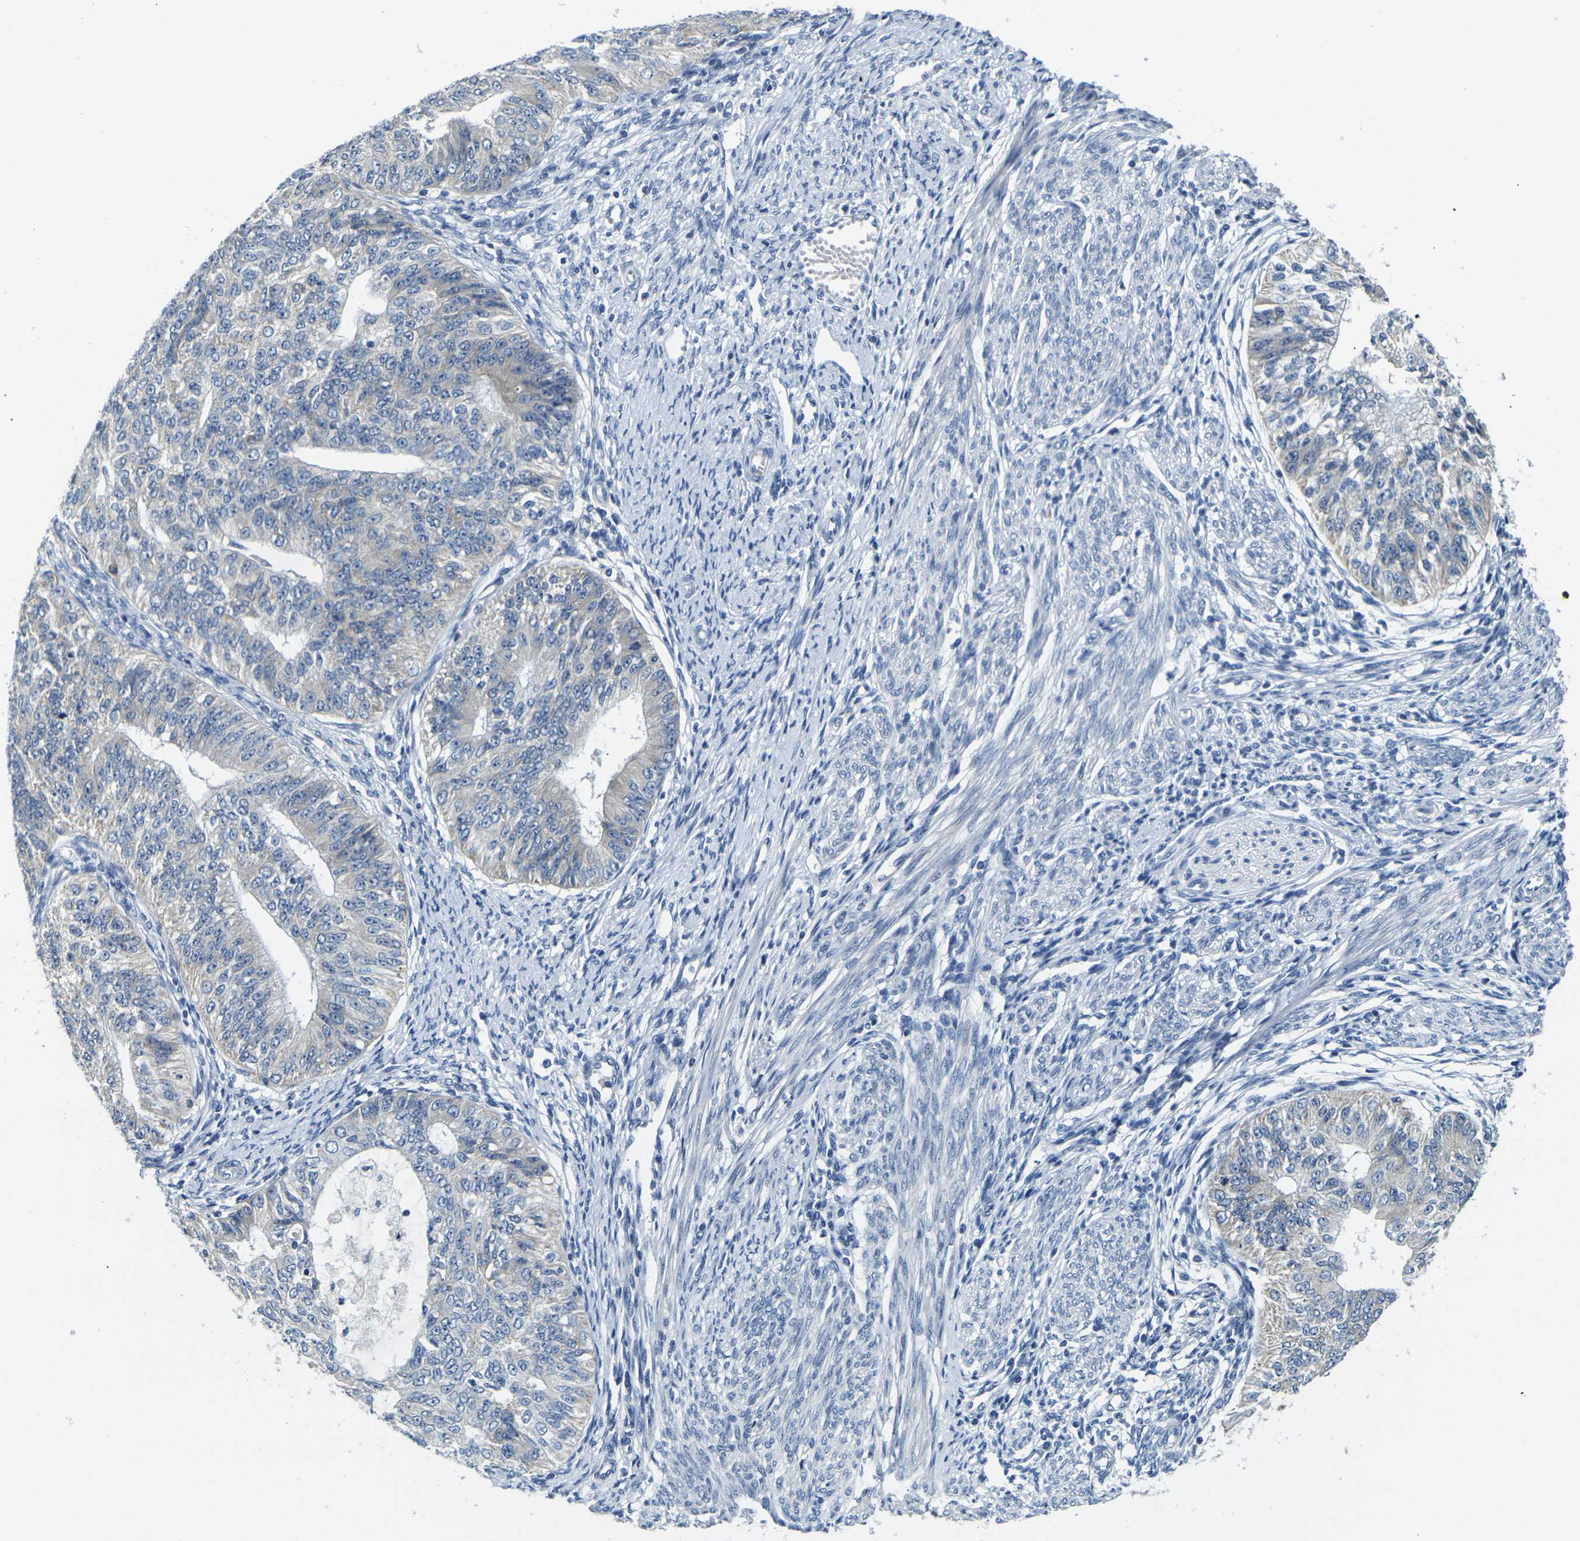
{"staining": {"intensity": "weak", "quantity": "25%-75%", "location": "cytoplasmic/membranous"}, "tissue": "endometrial cancer", "cell_type": "Tumor cells", "image_type": "cancer", "snomed": [{"axis": "morphology", "description": "Adenocarcinoma, NOS"}, {"axis": "topography", "description": "Endometrium"}], "caption": "An immunohistochemistry image of neoplastic tissue is shown. Protein staining in brown highlights weak cytoplasmic/membranous positivity in endometrial cancer within tumor cells.", "gene": "SHISAL2B", "patient": {"sex": "female", "age": 32}}